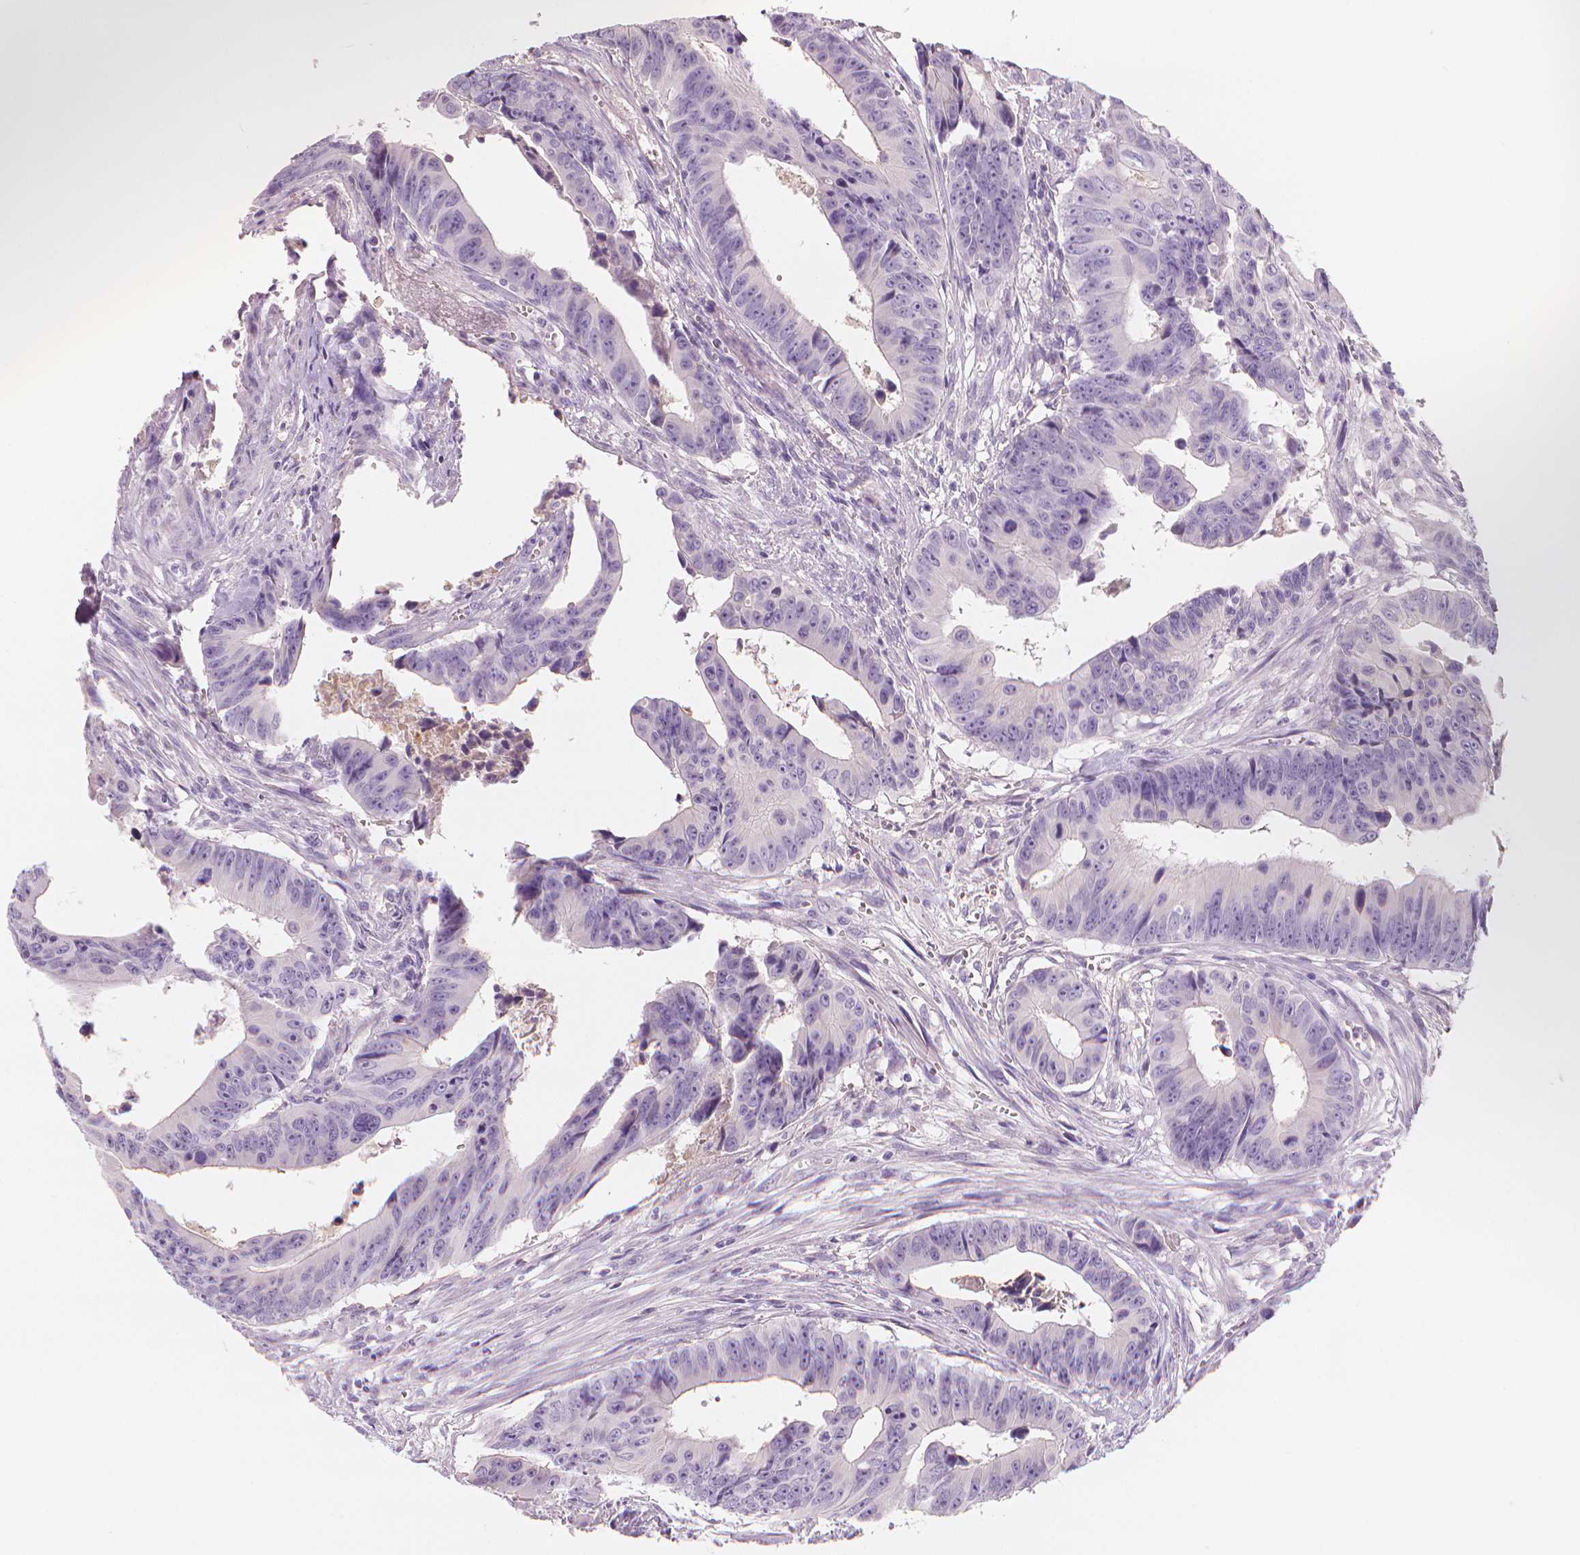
{"staining": {"intensity": "negative", "quantity": "none", "location": "none"}, "tissue": "colorectal cancer", "cell_type": "Tumor cells", "image_type": "cancer", "snomed": [{"axis": "morphology", "description": "Adenocarcinoma, NOS"}, {"axis": "topography", "description": "Colon"}], "caption": "This is a image of immunohistochemistry staining of colorectal cancer (adenocarcinoma), which shows no expression in tumor cells.", "gene": "APOA4", "patient": {"sex": "female", "age": 87}}